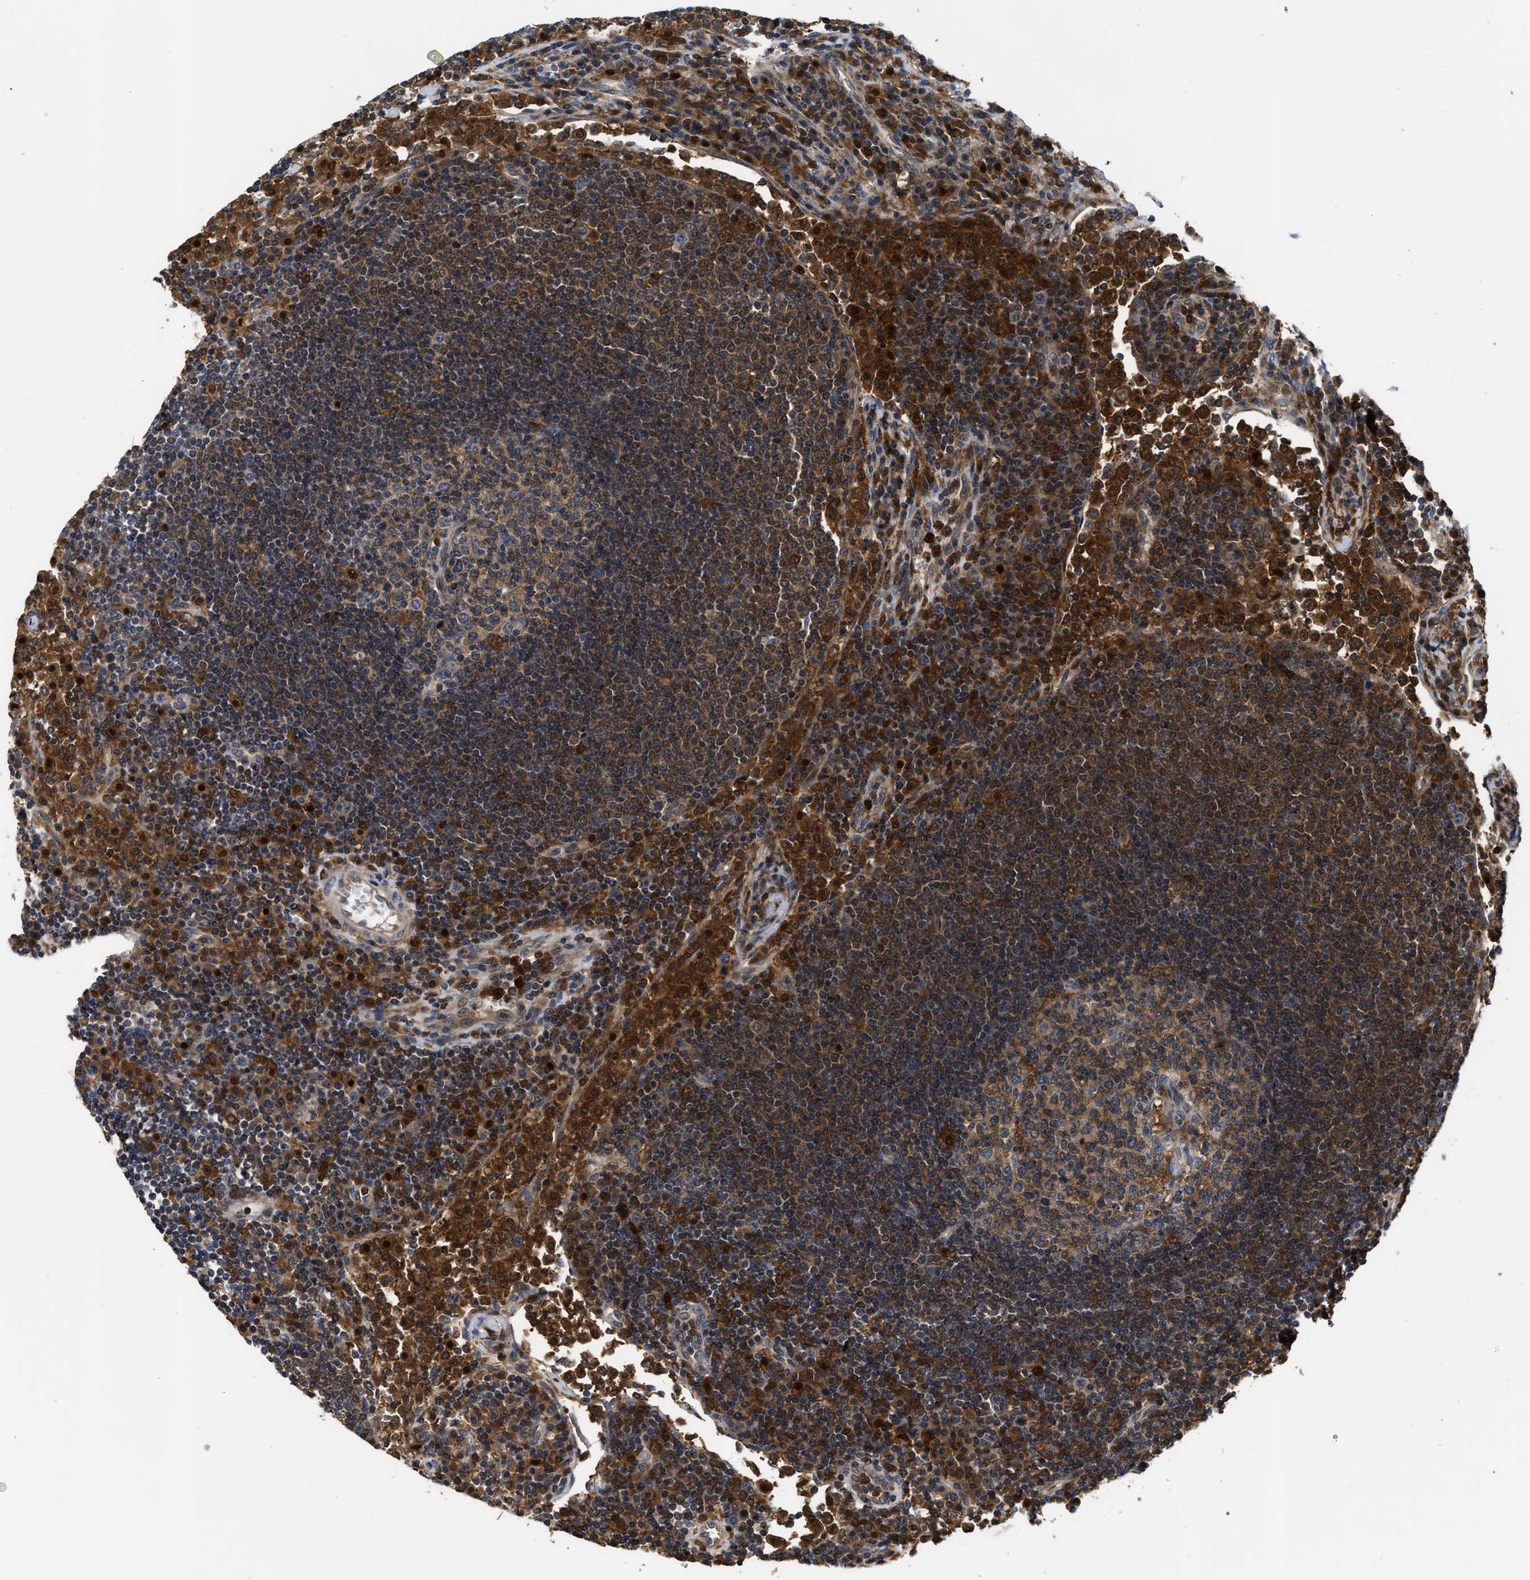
{"staining": {"intensity": "moderate", "quantity": "25%-75%", "location": "cytoplasmic/membranous"}, "tissue": "lymph node", "cell_type": "Germinal center cells", "image_type": "normal", "snomed": [{"axis": "morphology", "description": "Normal tissue, NOS"}, {"axis": "topography", "description": "Lymph node"}], "caption": "Immunohistochemical staining of benign lymph node demonstrates medium levels of moderate cytoplasmic/membranous expression in about 25%-75% of germinal center cells. (brown staining indicates protein expression, while blue staining denotes nuclei).", "gene": "OSTF1", "patient": {"sex": "female", "age": 53}}